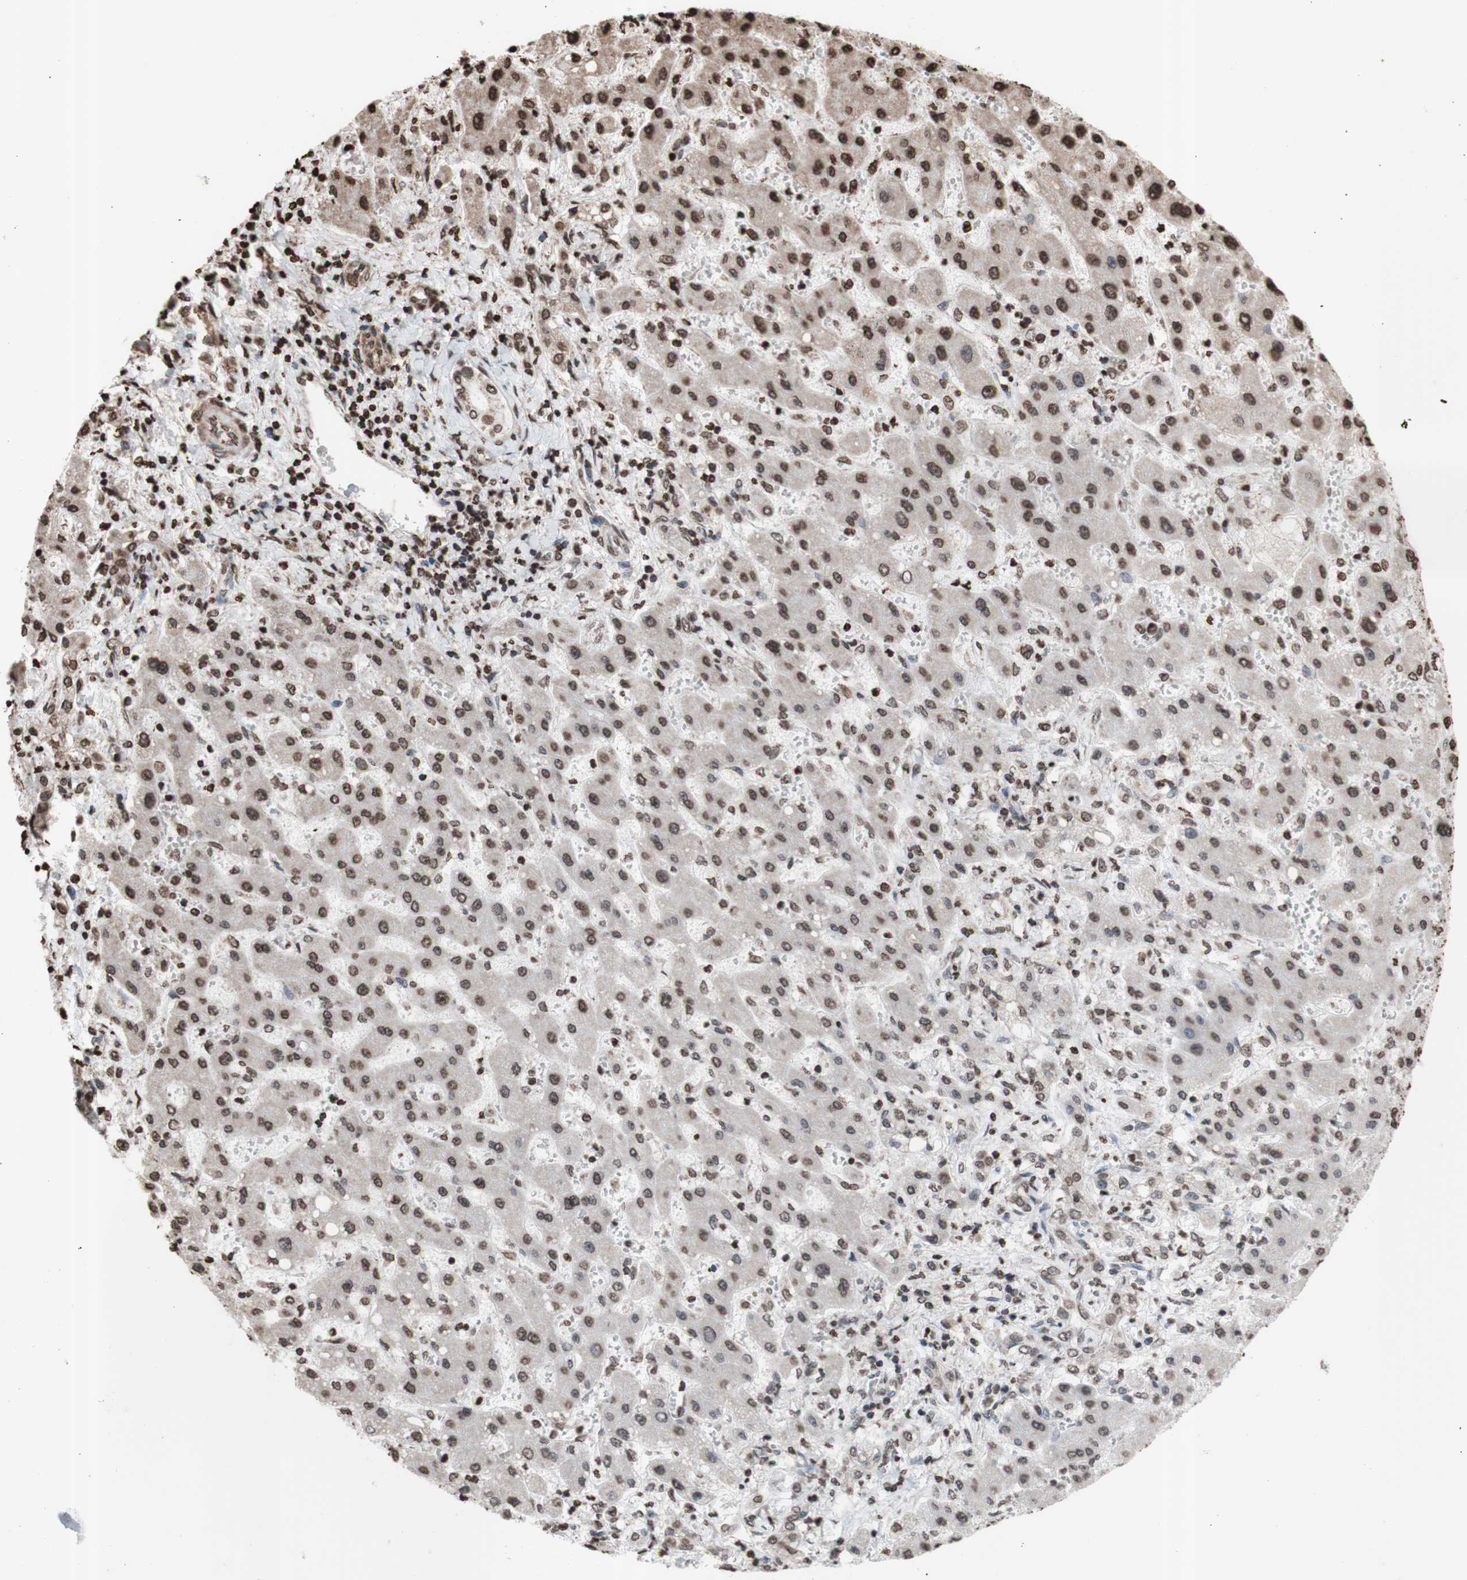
{"staining": {"intensity": "moderate", "quantity": "25%-75%", "location": "nuclear"}, "tissue": "liver cancer", "cell_type": "Tumor cells", "image_type": "cancer", "snomed": [{"axis": "morphology", "description": "Cholangiocarcinoma"}, {"axis": "topography", "description": "Liver"}], "caption": "IHC photomicrograph of human liver cancer stained for a protein (brown), which shows medium levels of moderate nuclear expression in approximately 25%-75% of tumor cells.", "gene": "SNAI2", "patient": {"sex": "male", "age": 50}}